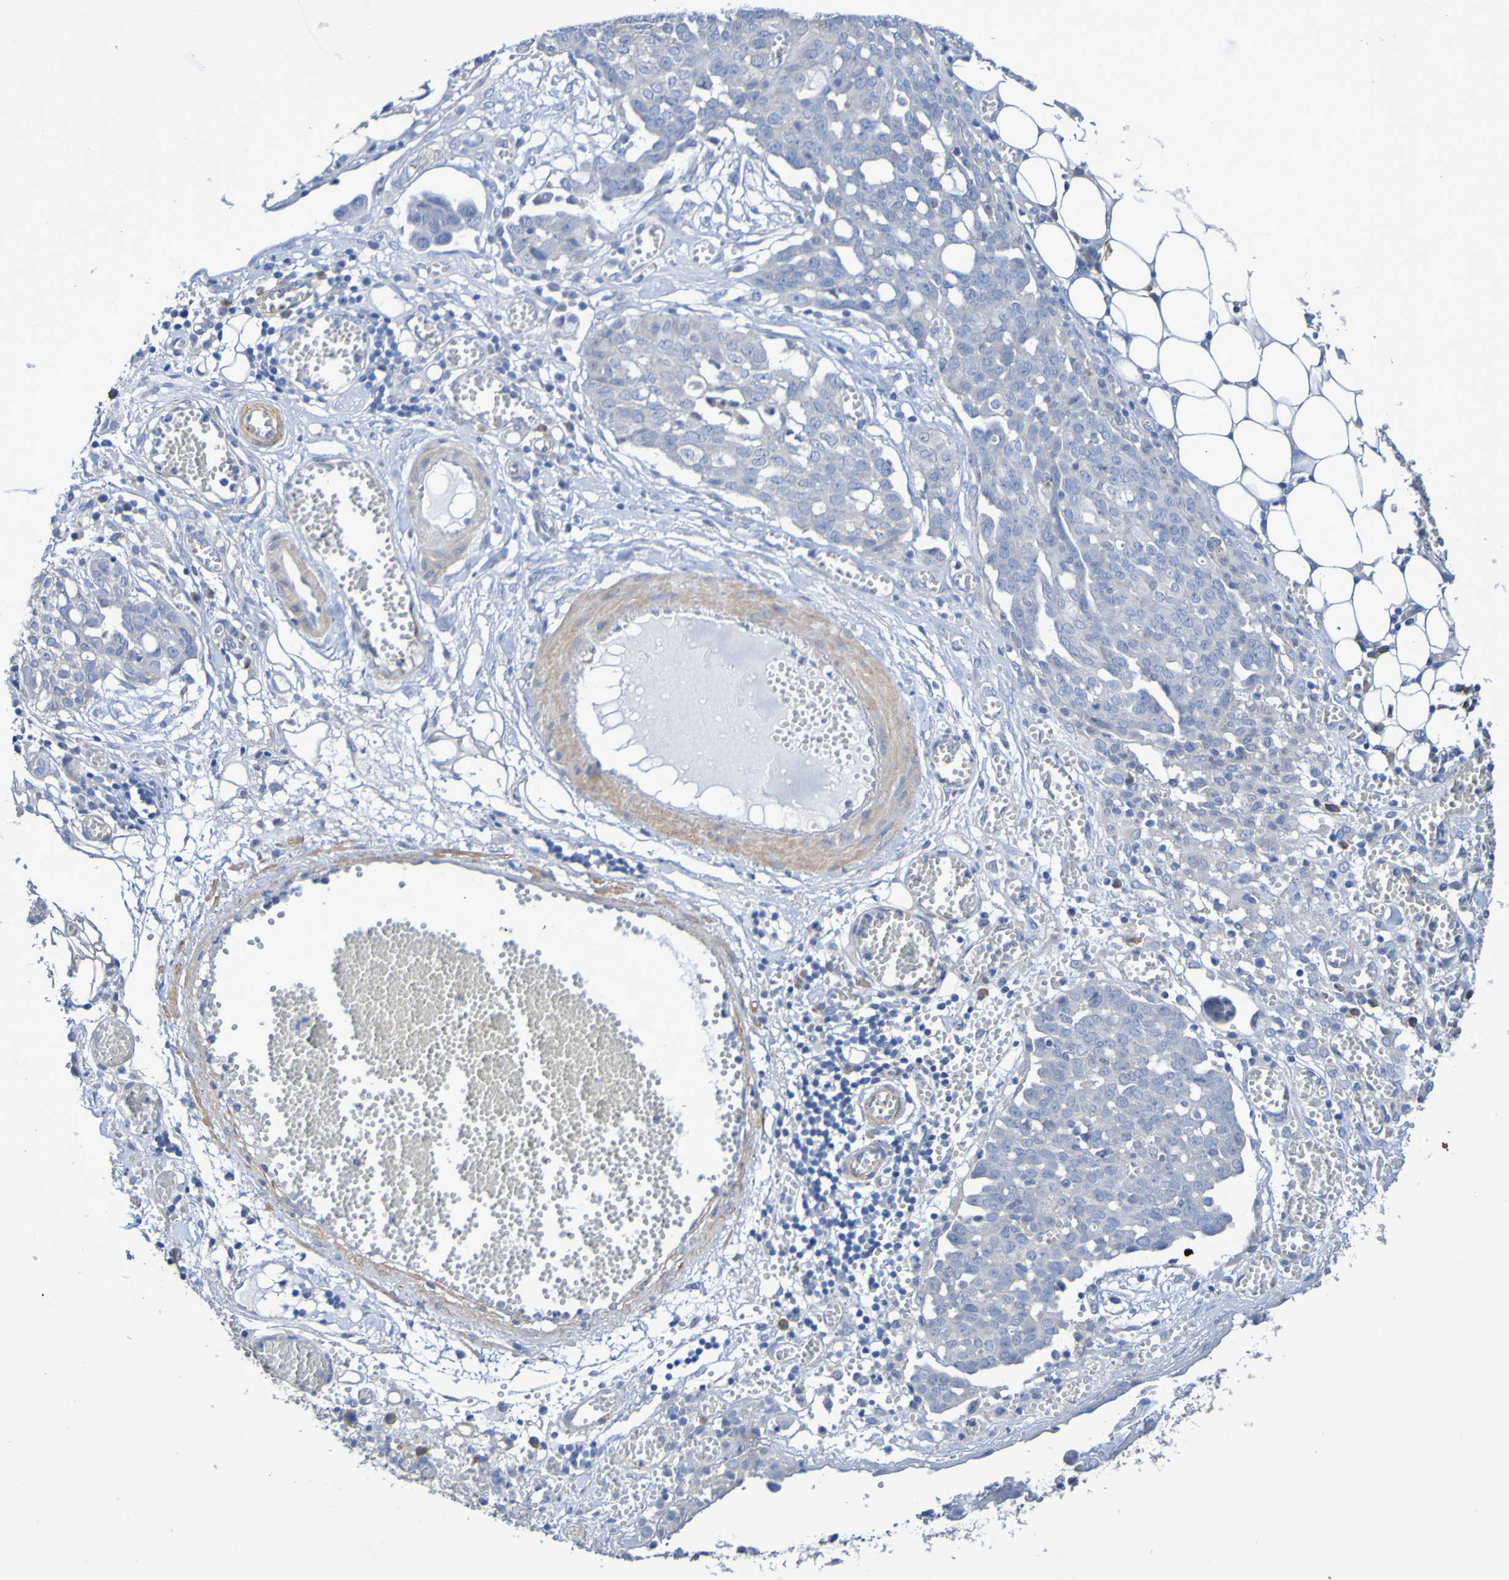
{"staining": {"intensity": "negative", "quantity": "none", "location": "none"}, "tissue": "ovarian cancer", "cell_type": "Tumor cells", "image_type": "cancer", "snomed": [{"axis": "morphology", "description": "Cystadenocarcinoma, serous, NOS"}, {"axis": "topography", "description": "Soft tissue"}, {"axis": "topography", "description": "Ovary"}], "caption": "Ovarian cancer (serous cystadenocarcinoma) was stained to show a protein in brown. There is no significant expression in tumor cells.", "gene": "SRPRB", "patient": {"sex": "female", "age": 57}}